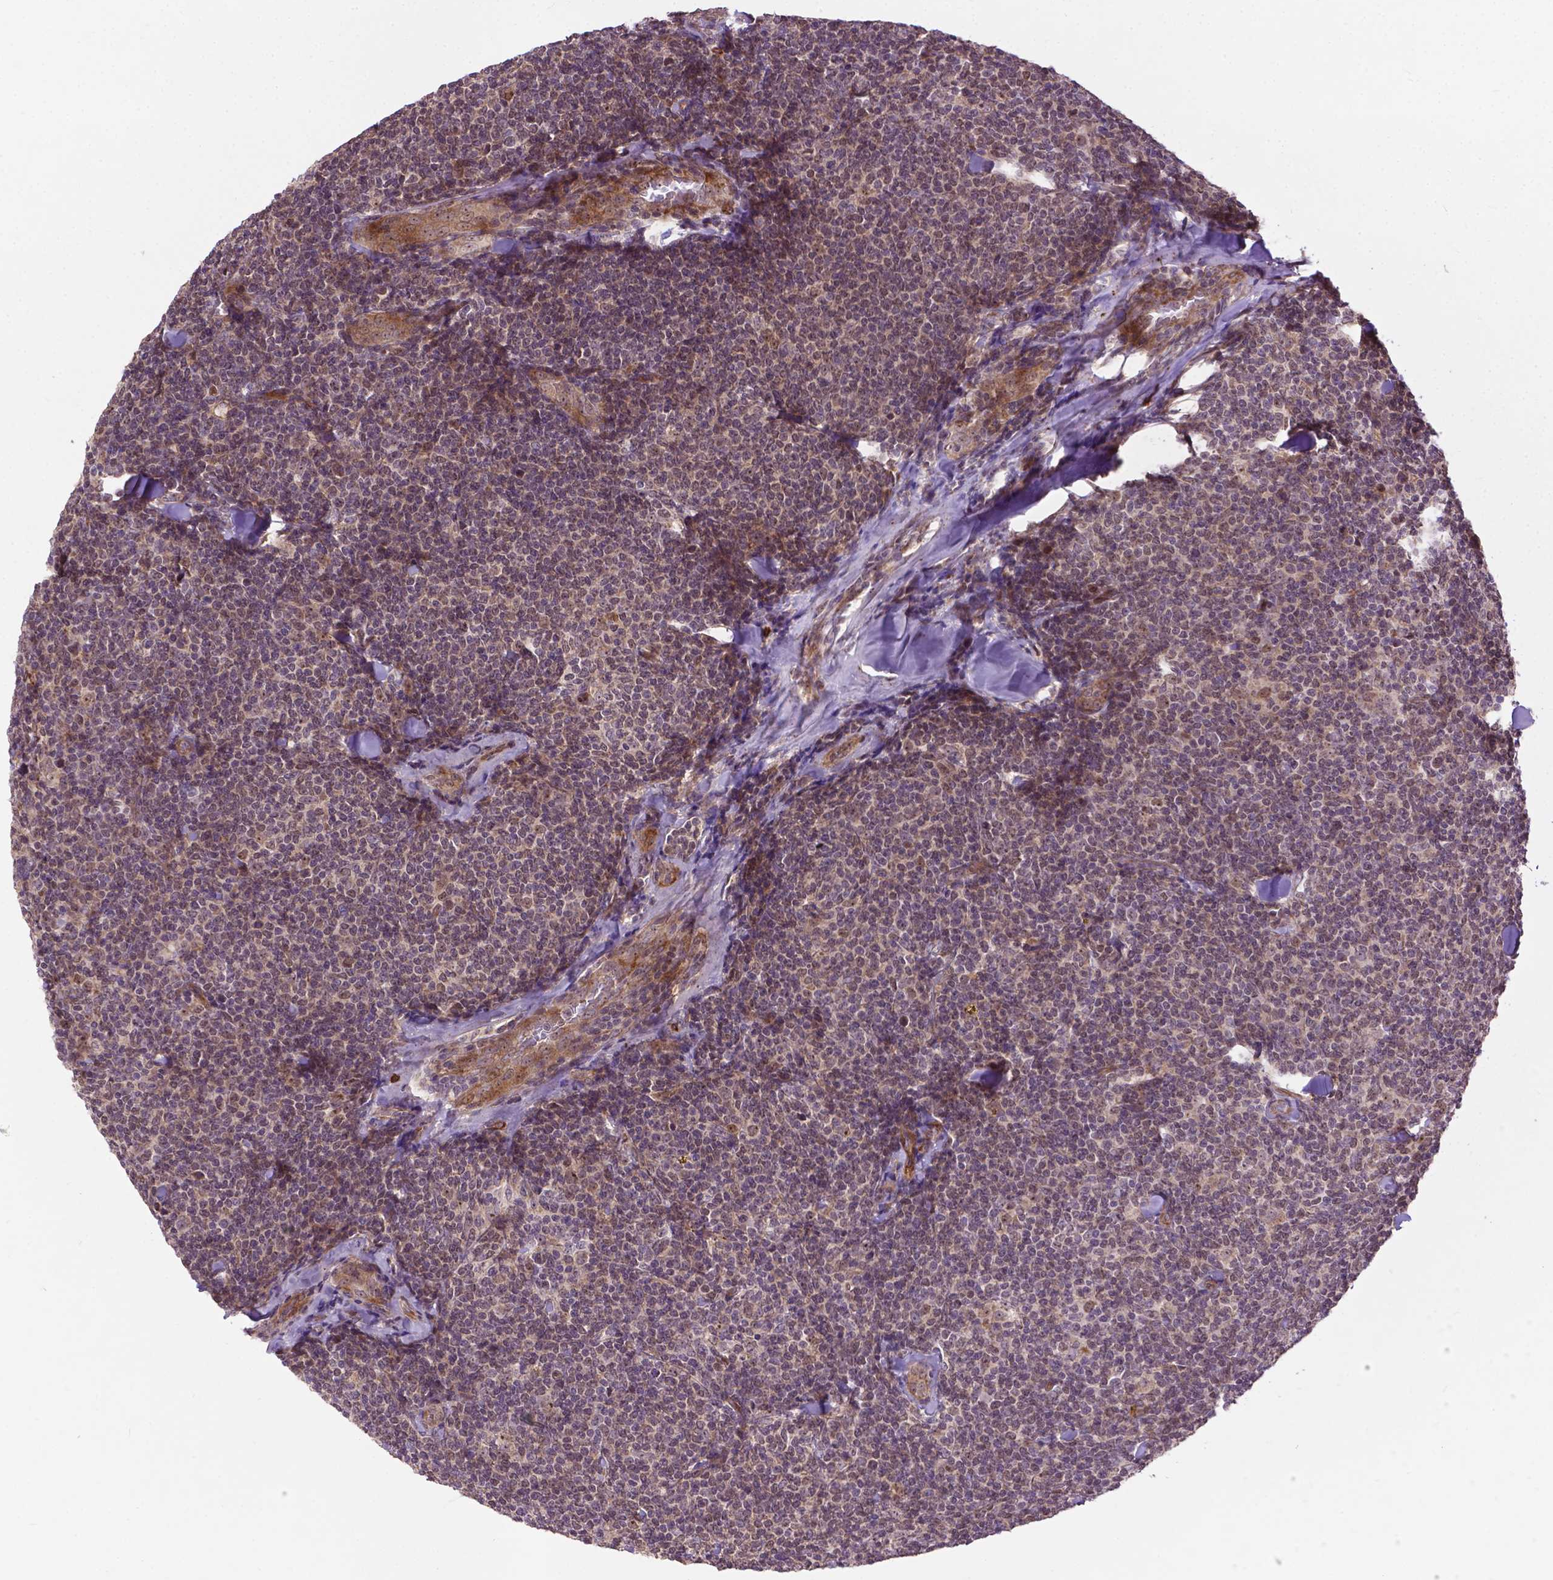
{"staining": {"intensity": "weak", "quantity": "25%-75%", "location": "nuclear"}, "tissue": "lymphoma", "cell_type": "Tumor cells", "image_type": "cancer", "snomed": [{"axis": "morphology", "description": "Malignant lymphoma, non-Hodgkin's type, Low grade"}, {"axis": "topography", "description": "Lymph node"}], "caption": "An immunohistochemistry (IHC) image of tumor tissue is shown. Protein staining in brown shows weak nuclear positivity in lymphoma within tumor cells. (DAB = brown stain, brightfield microscopy at high magnification).", "gene": "PARP3", "patient": {"sex": "female", "age": 56}}